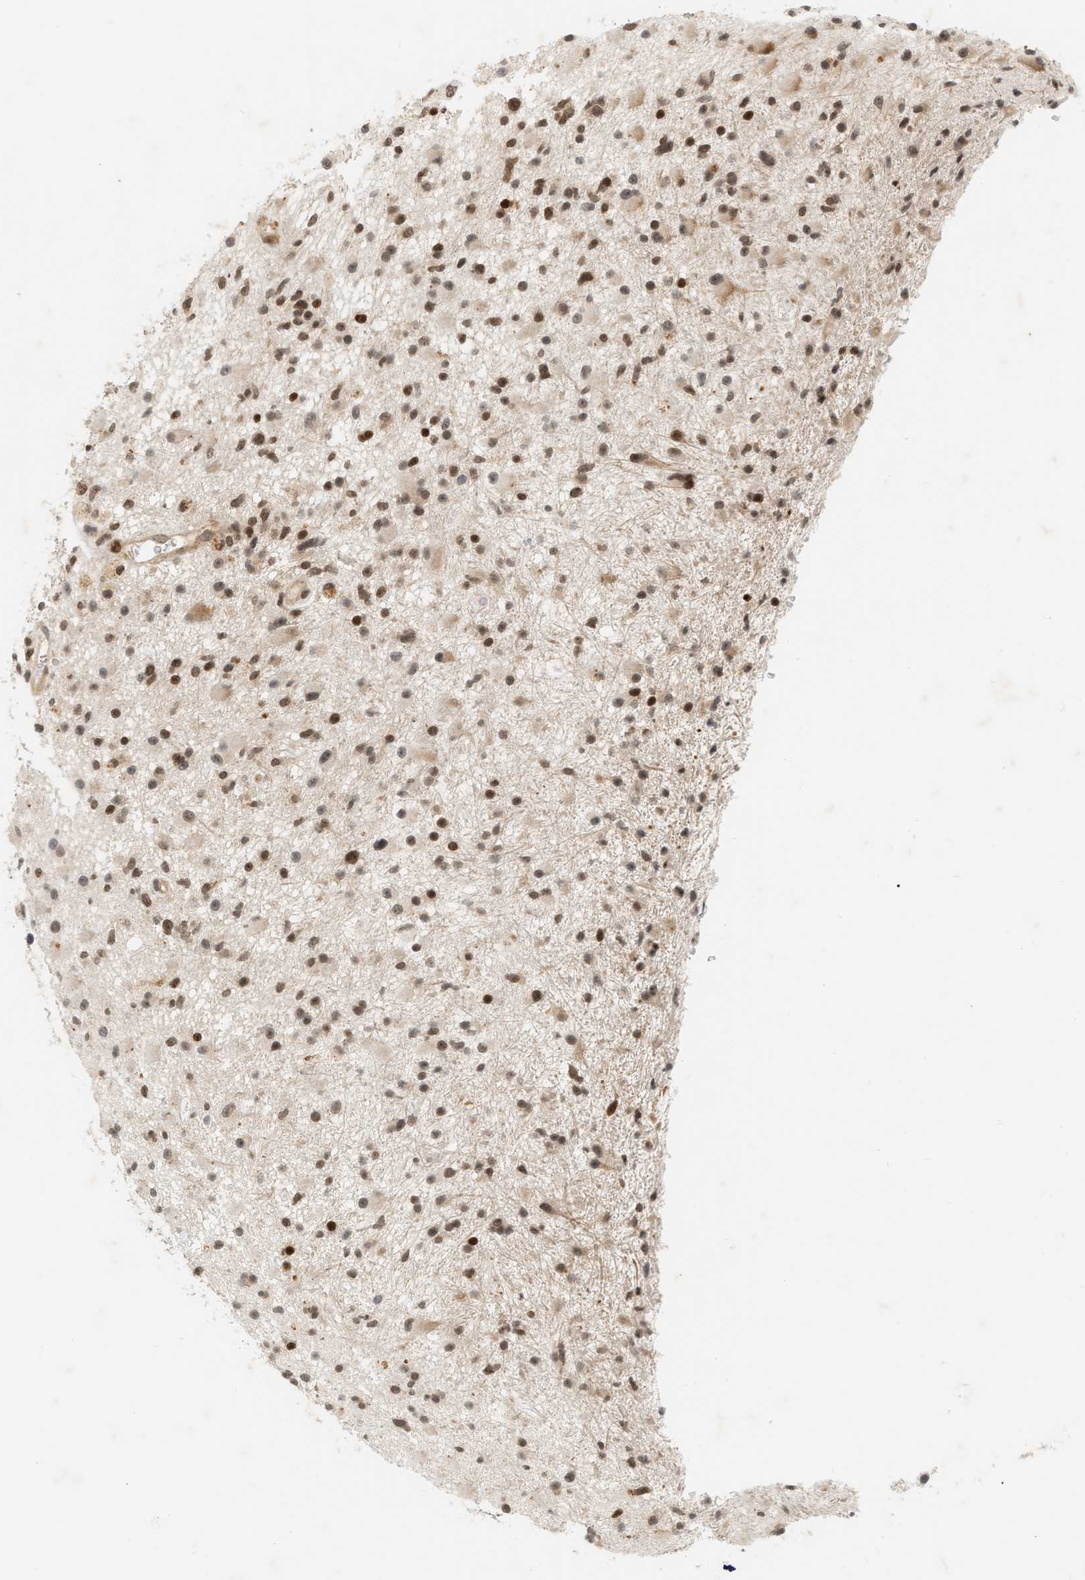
{"staining": {"intensity": "moderate", "quantity": ">75%", "location": "nuclear"}, "tissue": "glioma", "cell_type": "Tumor cells", "image_type": "cancer", "snomed": [{"axis": "morphology", "description": "Glioma, malignant, High grade"}, {"axis": "topography", "description": "Brain"}], "caption": "Immunohistochemistry histopathology image of neoplastic tissue: glioma stained using immunohistochemistry (IHC) exhibits medium levels of moderate protein expression localized specifically in the nuclear of tumor cells, appearing as a nuclear brown color.", "gene": "NFE2L2", "patient": {"sex": "male", "age": 33}}